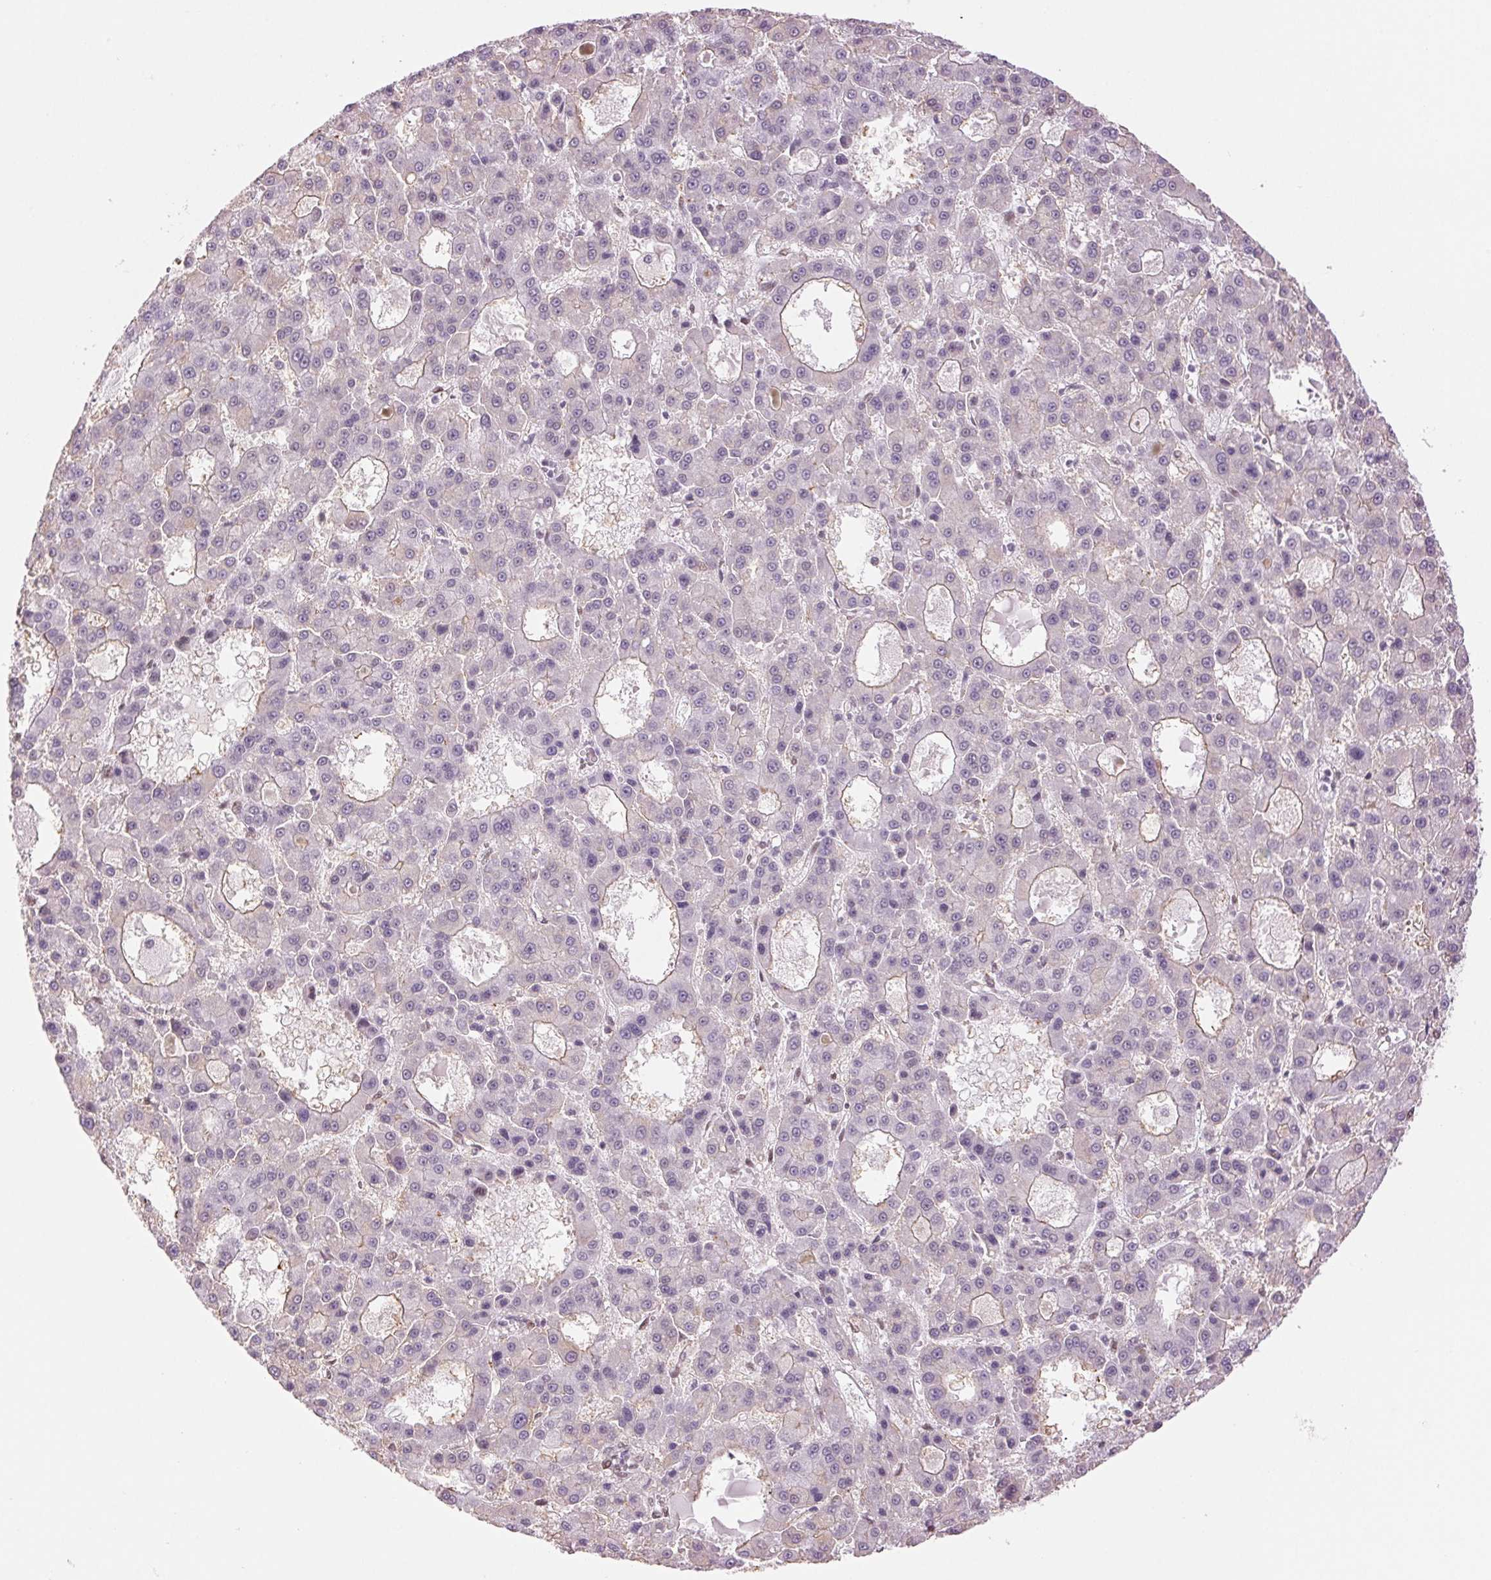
{"staining": {"intensity": "negative", "quantity": "none", "location": "none"}, "tissue": "liver cancer", "cell_type": "Tumor cells", "image_type": "cancer", "snomed": [{"axis": "morphology", "description": "Carcinoma, Hepatocellular, NOS"}, {"axis": "topography", "description": "Liver"}], "caption": "Hepatocellular carcinoma (liver) stained for a protein using immunohistochemistry exhibits no staining tumor cells.", "gene": "ZFR2", "patient": {"sex": "male", "age": 70}}